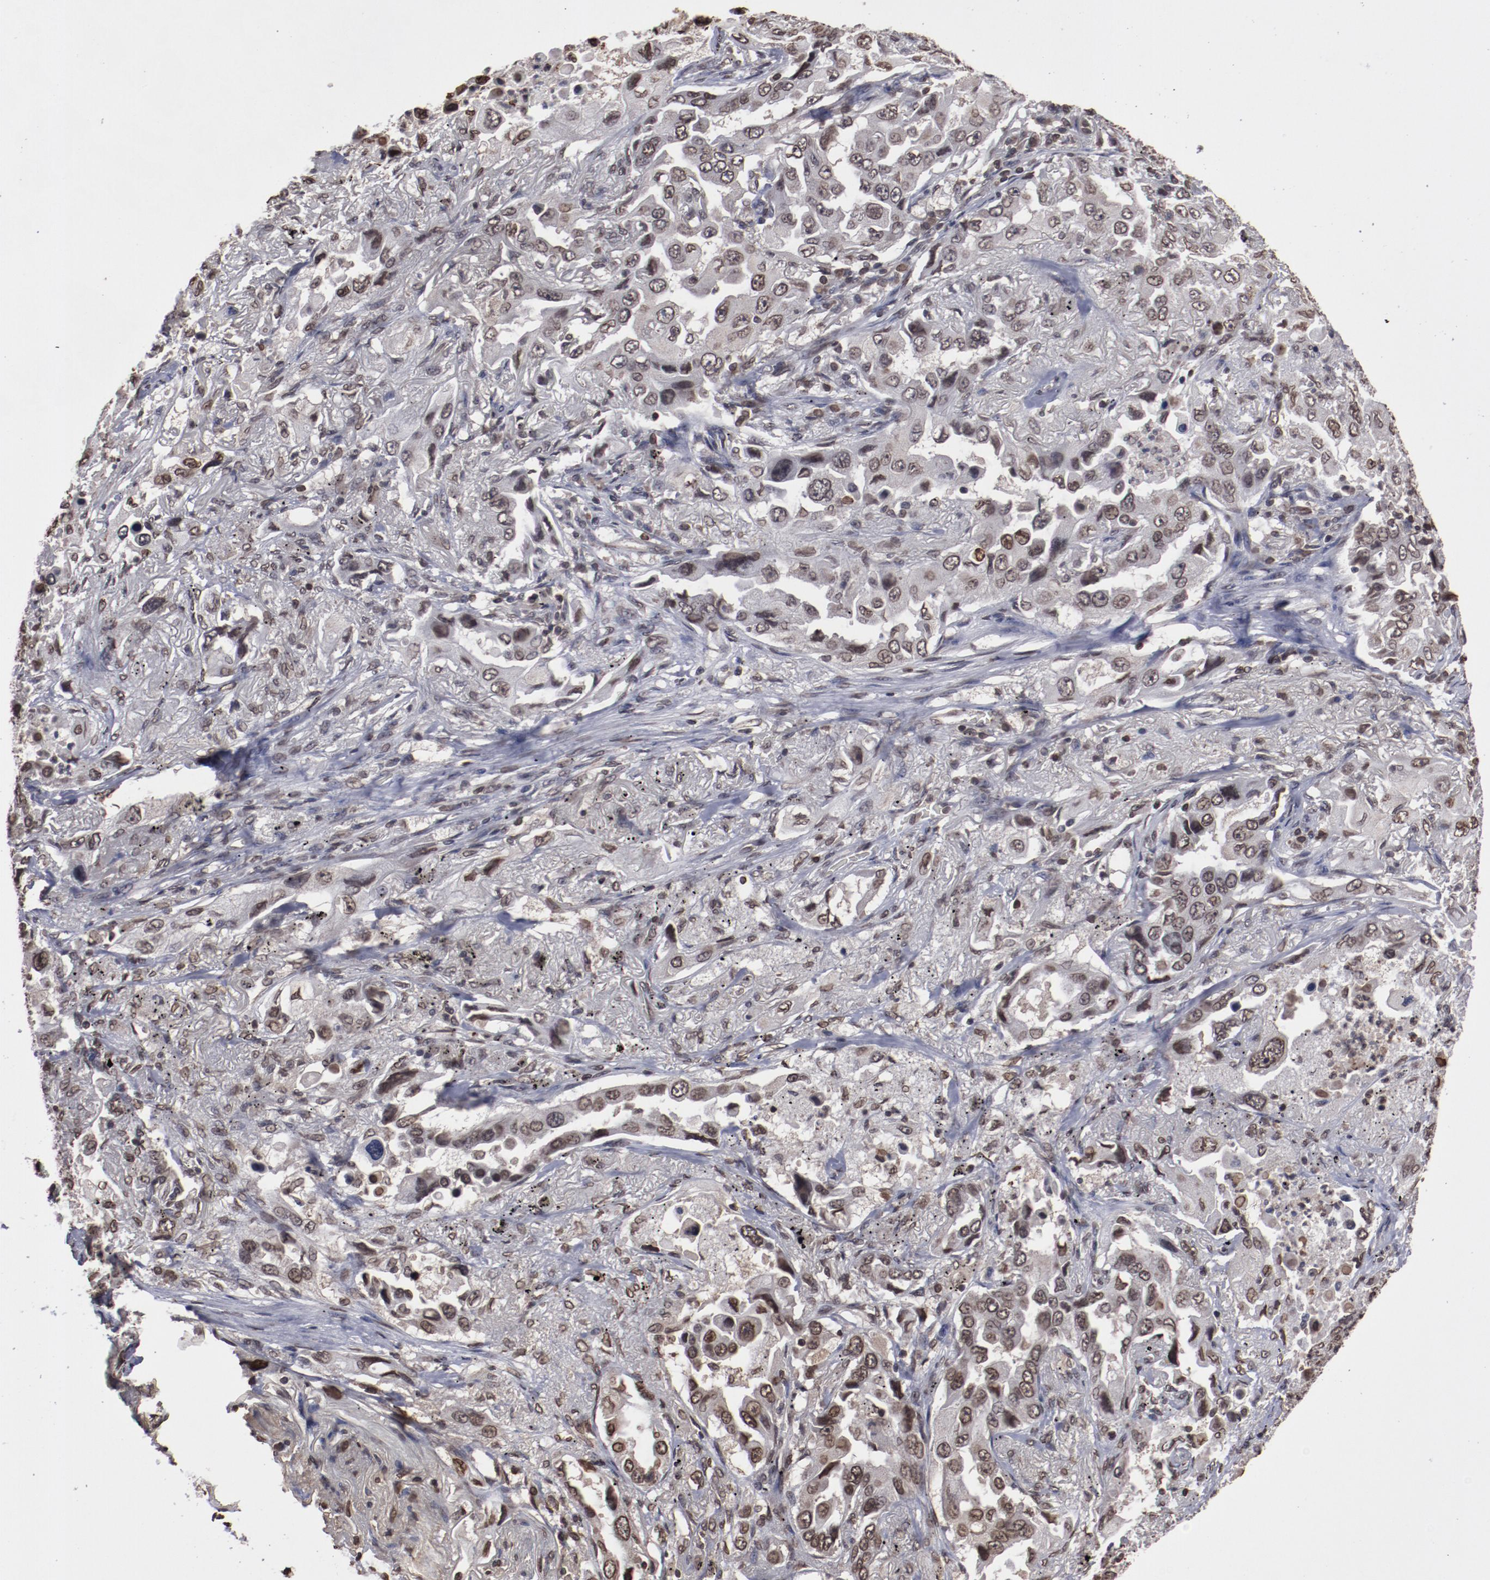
{"staining": {"intensity": "moderate", "quantity": ">75%", "location": "nuclear"}, "tissue": "lung cancer", "cell_type": "Tumor cells", "image_type": "cancer", "snomed": [{"axis": "morphology", "description": "Adenocarcinoma, NOS"}, {"axis": "topography", "description": "Lung"}], "caption": "Lung adenocarcinoma was stained to show a protein in brown. There is medium levels of moderate nuclear staining in approximately >75% of tumor cells.", "gene": "AKT1", "patient": {"sex": "female", "age": 65}}